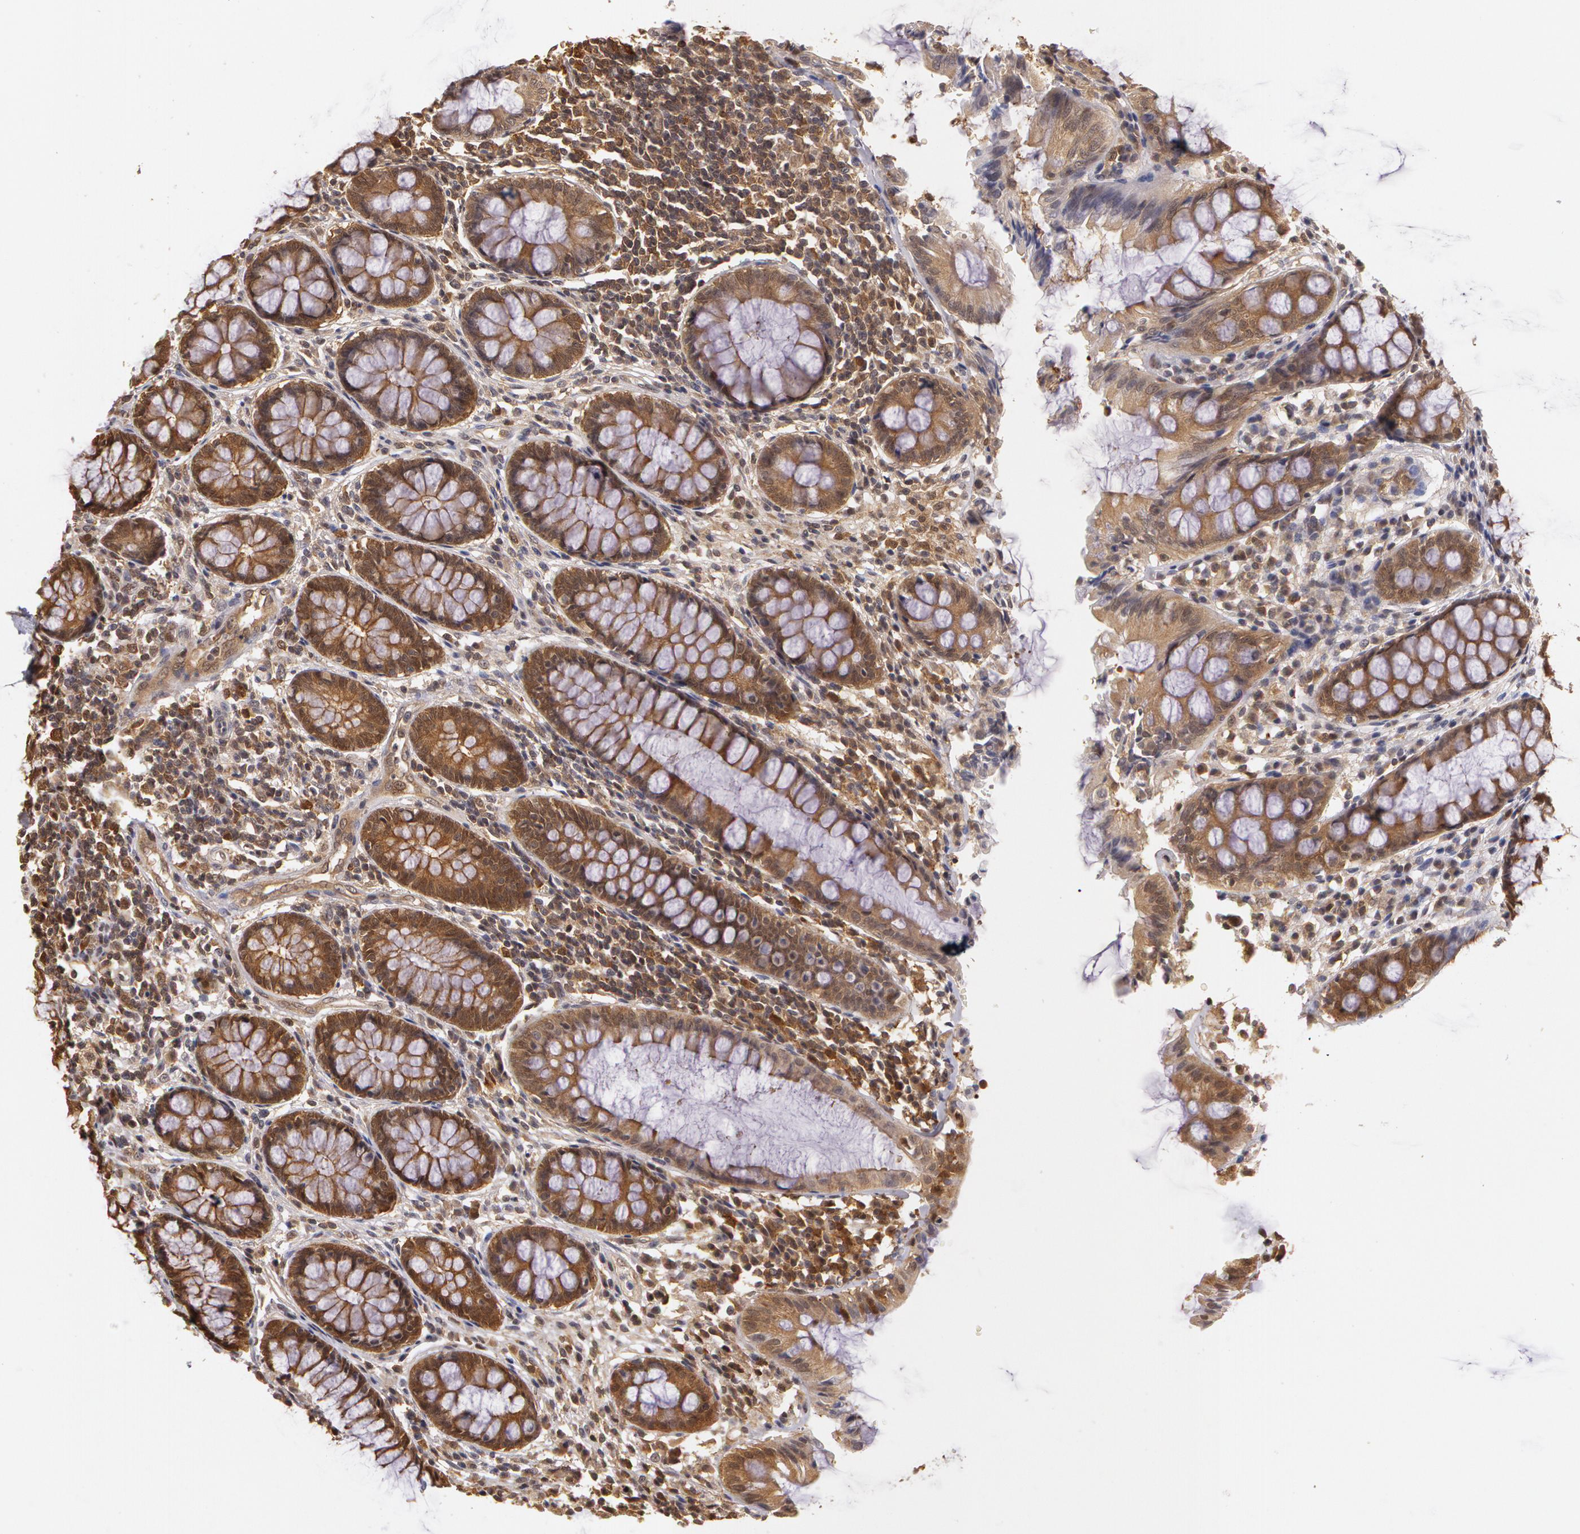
{"staining": {"intensity": "moderate", "quantity": ">75%", "location": "cytoplasmic/membranous"}, "tissue": "rectum", "cell_type": "Glandular cells", "image_type": "normal", "snomed": [{"axis": "morphology", "description": "Normal tissue, NOS"}, {"axis": "topography", "description": "Rectum"}], "caption": "The histopathology image shows immunohistochemical staining of benign rectum. There is moderate cytoplasmic/membranous positivity is identified in approximately >75% of glandular cells.", "gene": "AHSA1", "patient": {"sex": "female", "age": 66}}